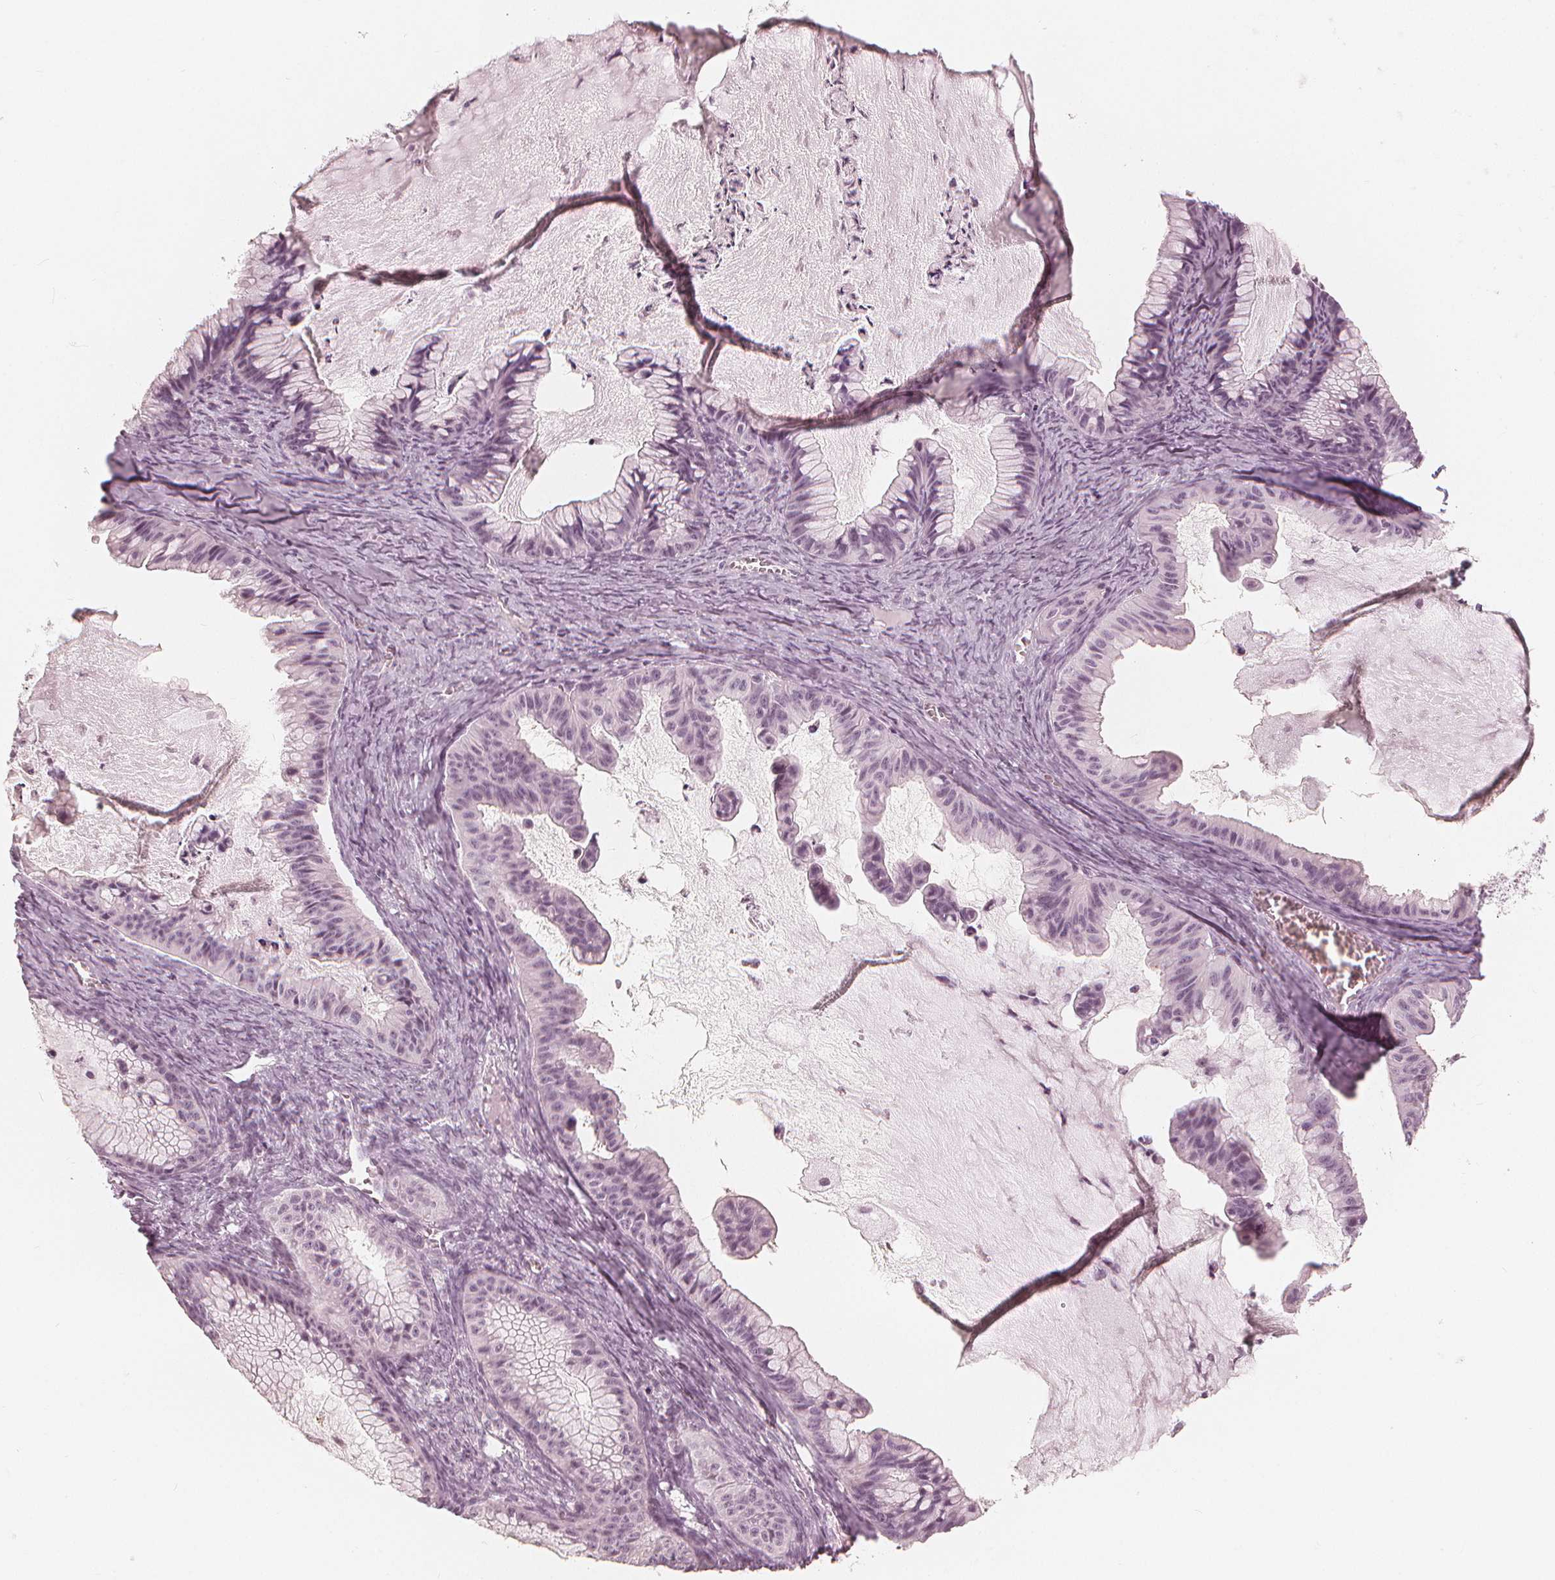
{"staining": {"intensity": "negative", "quantity": "none", "location": "none"}, "tissue": "ovarian cancer", "cell_type": "Tumor cells", "image_type": "cancer", "snomed": [{"axis": "morphology", "description": "Cystadenocarcinoma, mucinous, NOS"}, {"axis": "topography", "description": "Ovary"}], "caption": "A photomicrograph of human mucinous cystadenocarcinoma (ovarian) is negative for staining in tumor cells.", "gene": "PAEP", "patient": {"sex": "female", "age": 72}}